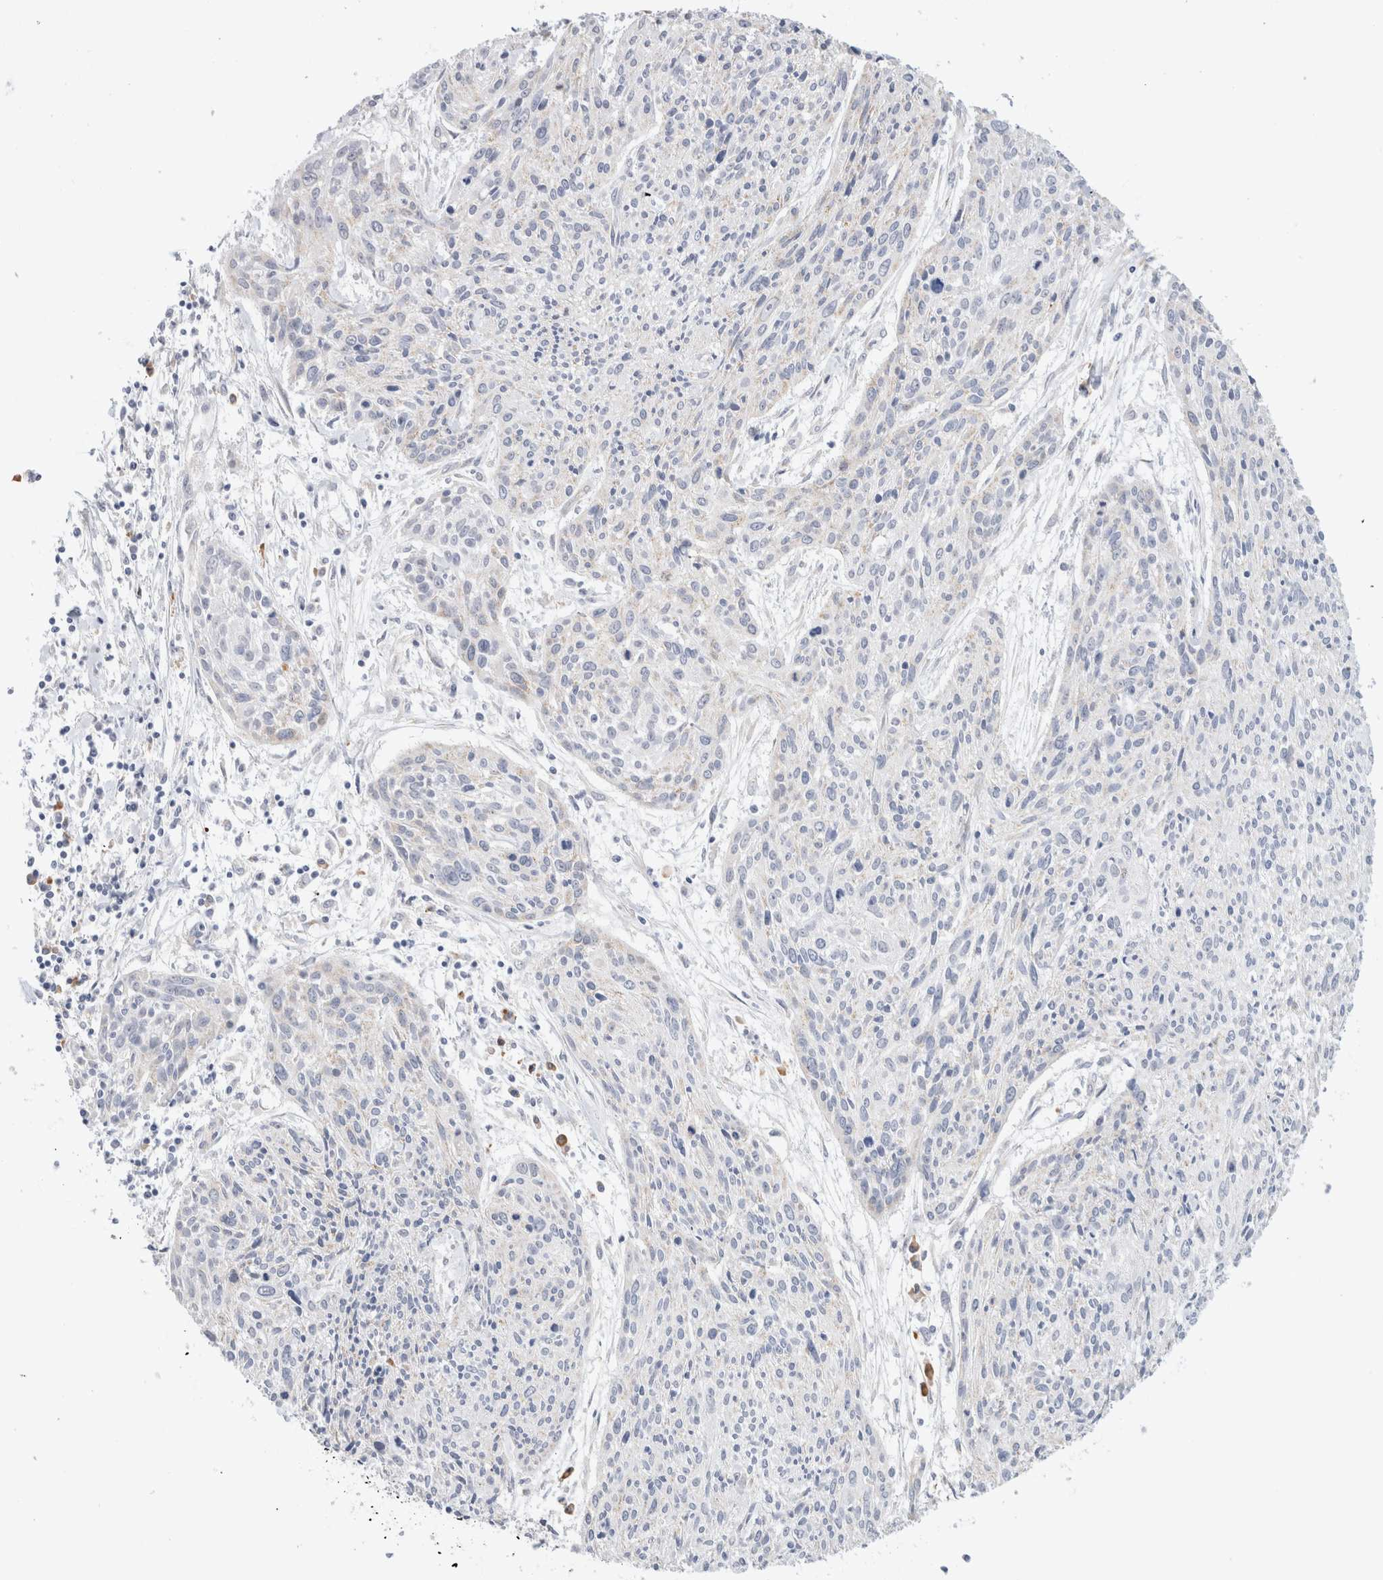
{"staining": {"intensity": "negative", "quantity": "none", "location": "none"}, "tissue": "cervical cancer", "cell_type": "Tumor cells", "image_type": "cancer", "snomed": [{"axis": "morphology", "description": "Squamous cell carcinoma, NOS"}, {"axis": "topography", "description": "Cervix"}], "caption": "Cervical cancer (squamous cell carcinoma) stained for a protein using immunohistochemistry exhibits no staining tumor cells.", "gene": "GADD45G", "patient": {"sex": "female", "age": 51}}